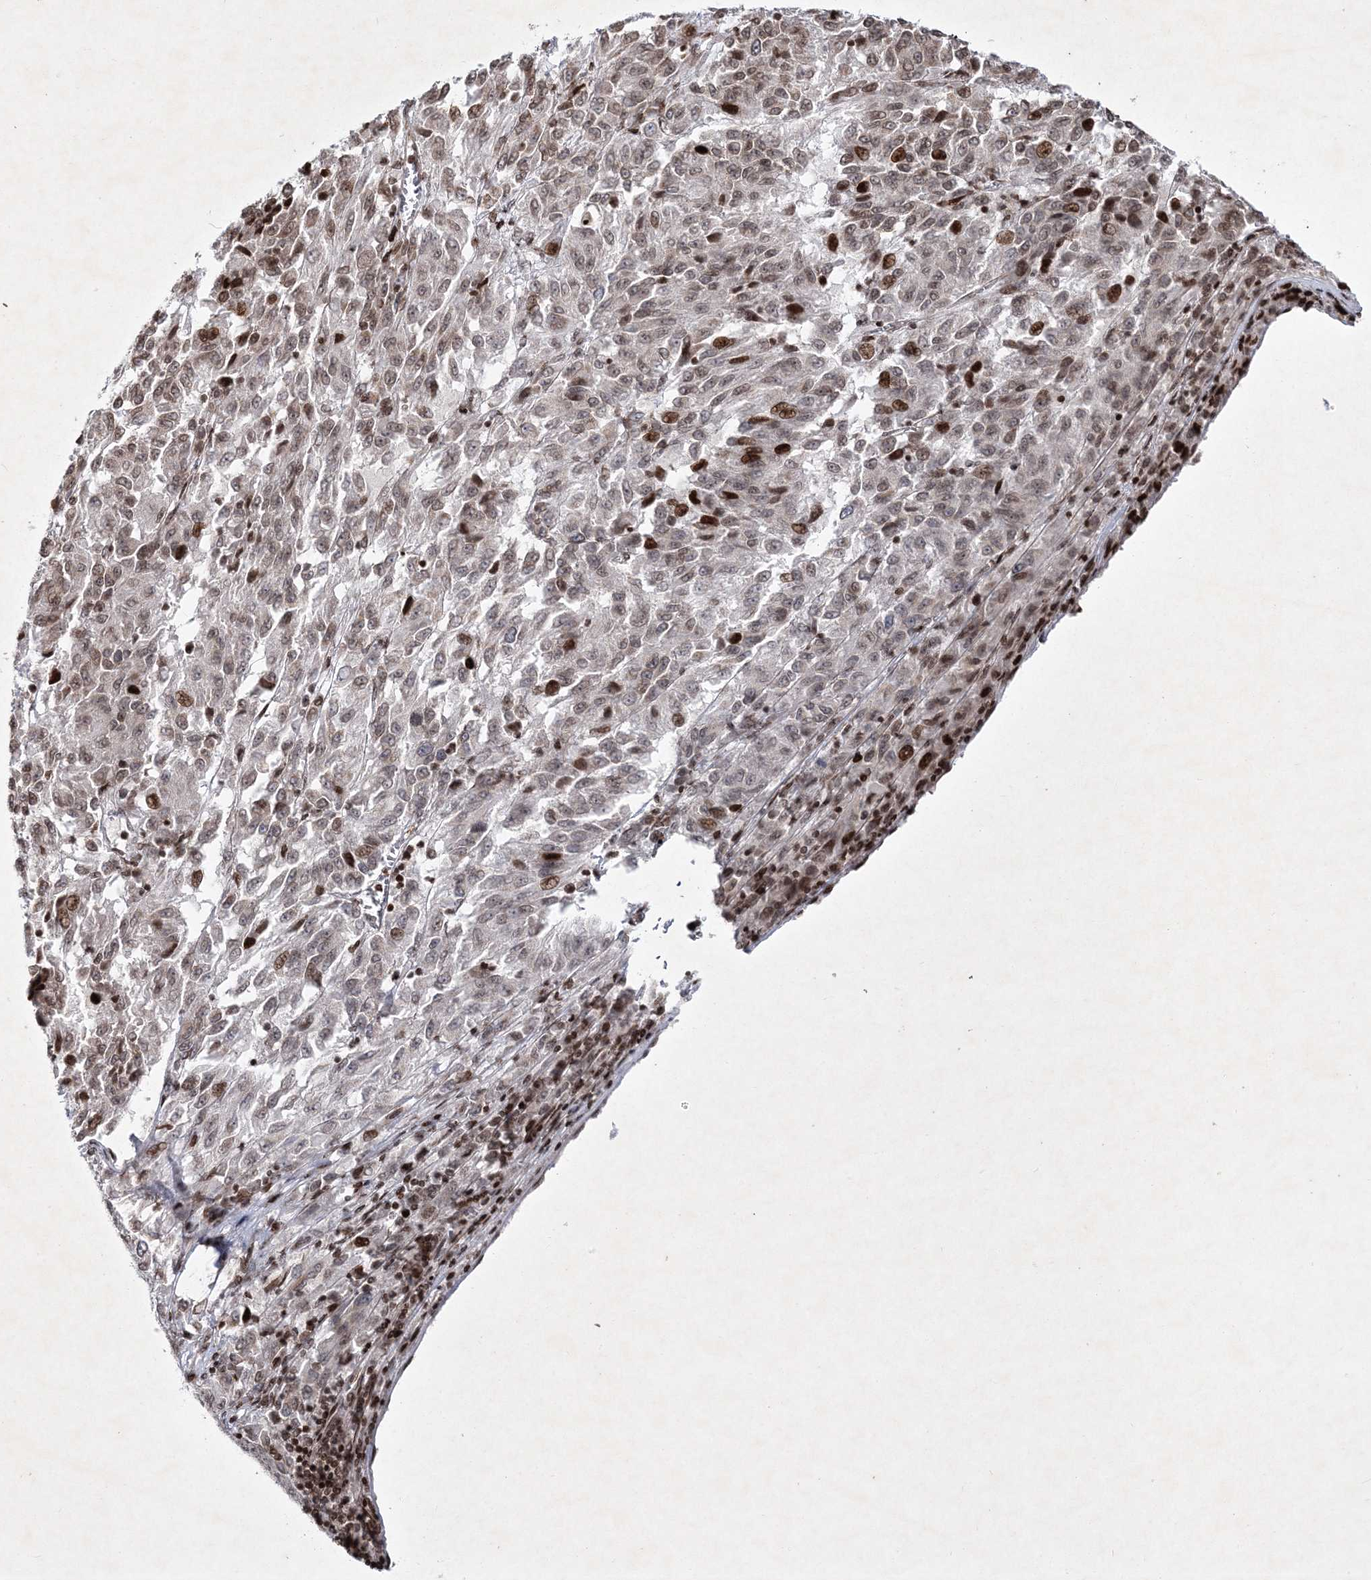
{"staining": {"intensity": "moderate", "quantity": "25%-75%", "location": "nuclear"}, "tissue": "melanoma", "cell_type": "Tumor cells", "image_type": "cancer", "snomed": [{"axis": "morphology", "description": "Malignant melanoma, Metastatic site"}, {"axis": "topography", "description": "Lung"}], "caption": "Protein expression analysis of melanoma displays moderate nuclear expression in about 25%-75% of tumor cells.", "gene": "SMIM29", "patient": {"sex": "male", "age": 64}}